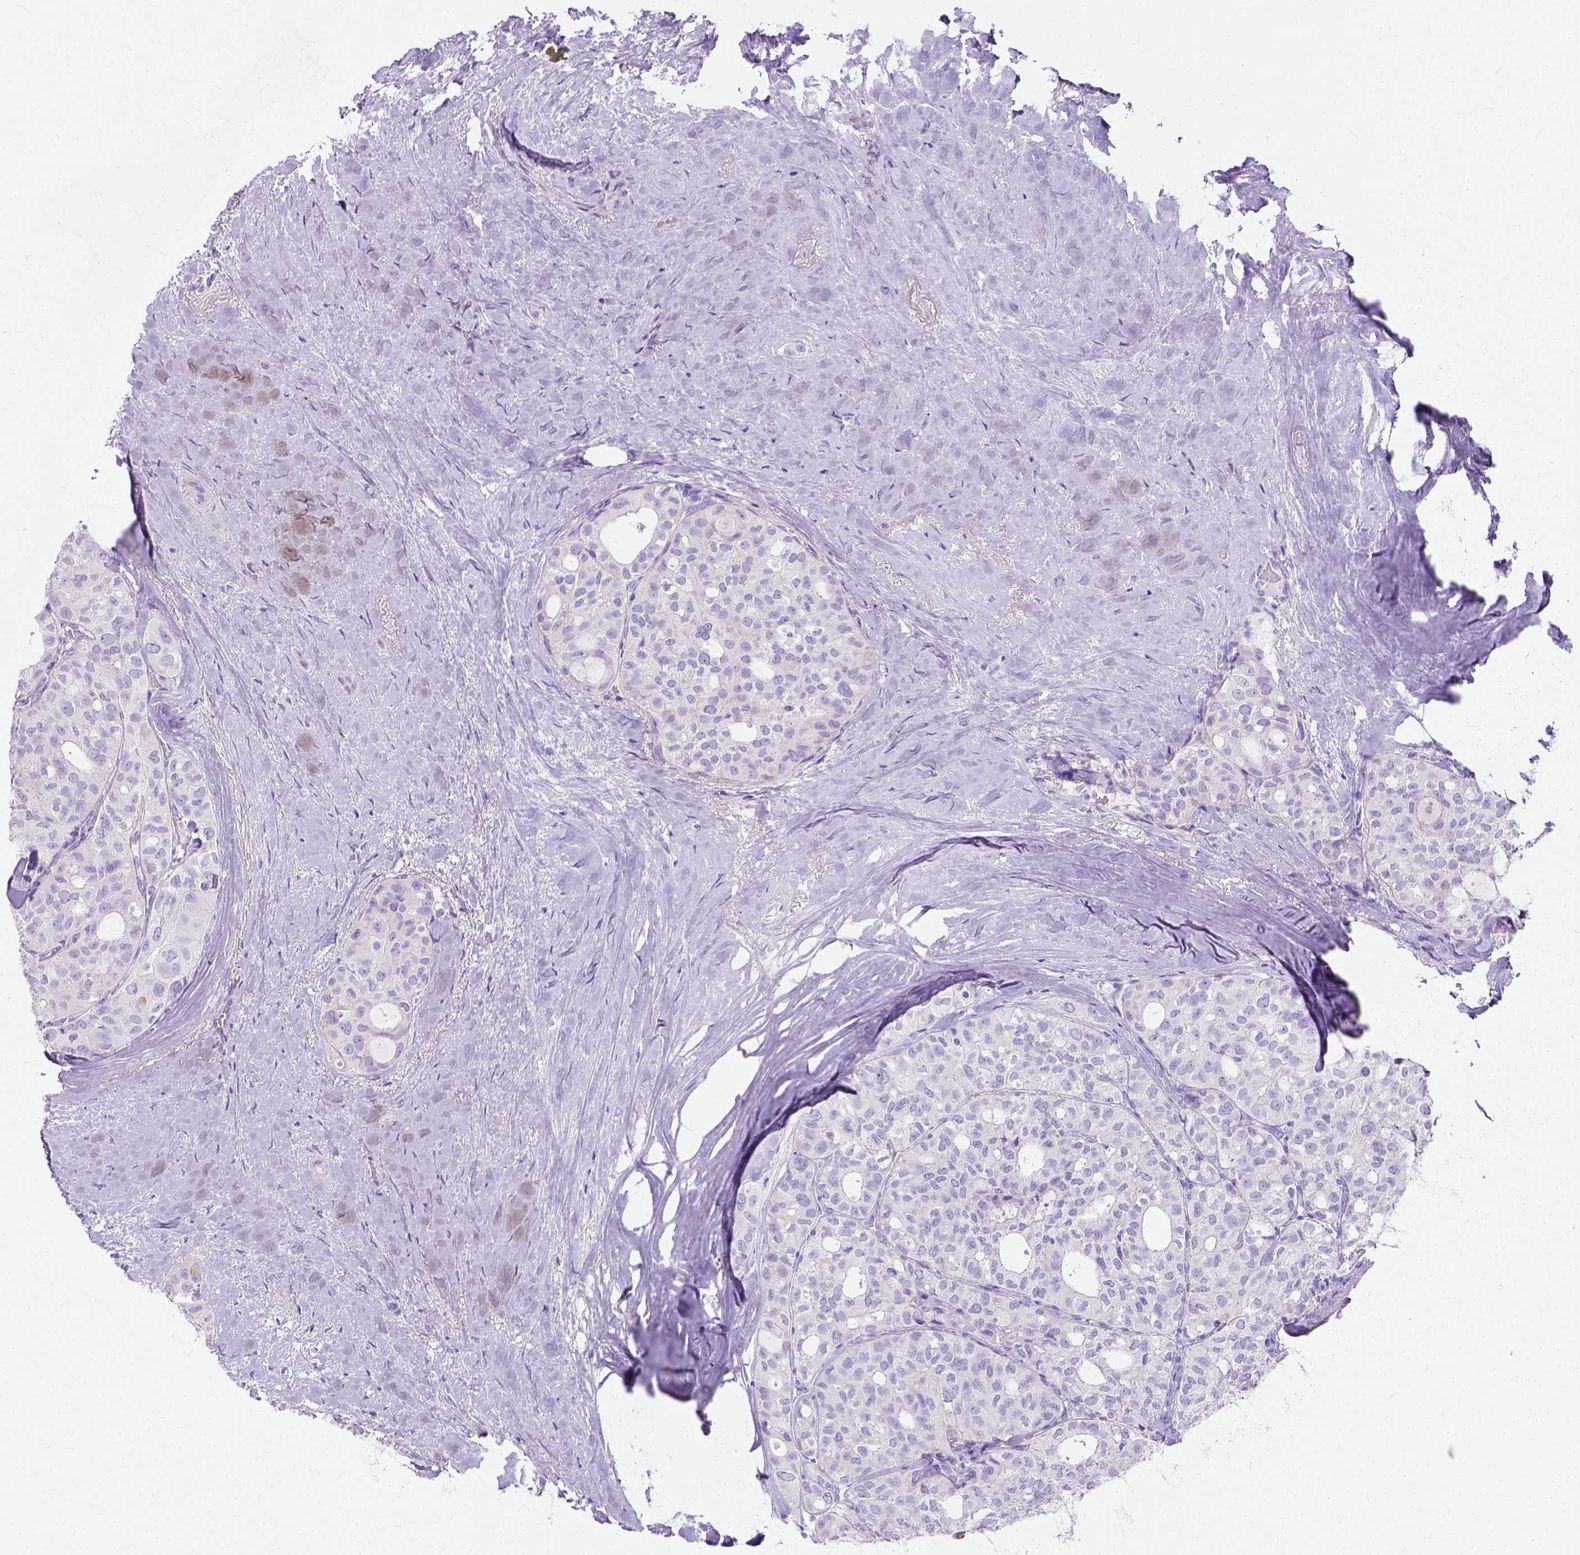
{"staining": {"intensity": "negative", "quantity": "none", "location": "none"}, "tissue": "thyroid cancer", "cell_type": "Tumor cells", "image_type": "cancer", "snomed": [{"axis": "morphology", "description": "Follicular adenoma carcinoma, NOS"}, {"axis": "topography", "description": "Thyroid gland"}], "caption": "Immunohistochemistry (IHC) histopathology image of thyroid cancer stained for a protein (brown), which shows no staining in tumor cells.", "gene": "MYH15", "patient": {"sex": "male", "age": 75}}